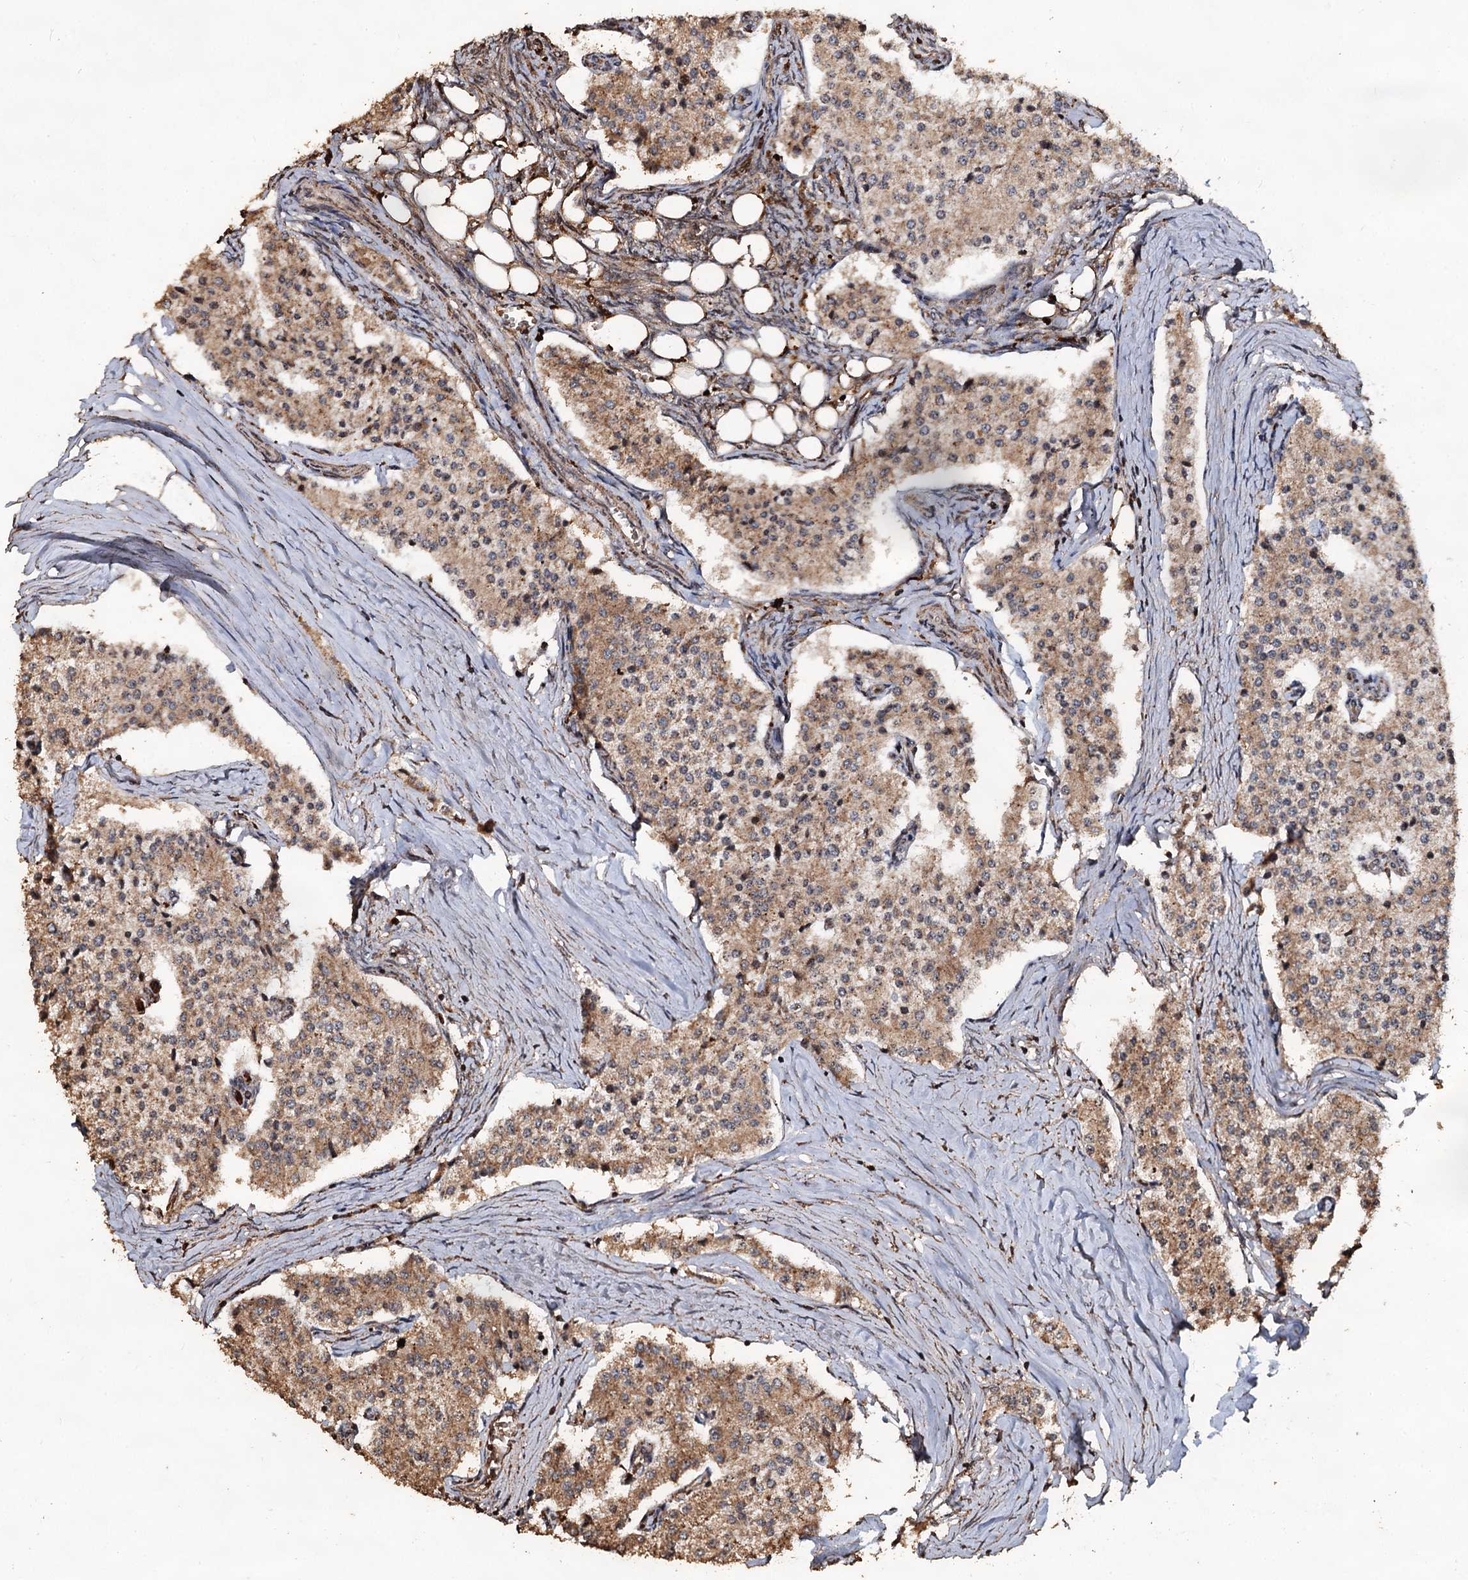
{"staining": {"intensity": "moderate", "quantity": ">75%", "location": "cytoplasmic/membranous"}, "tissue": "carcinoid", "cell_type": "Tumor cells", "image_type": "cancer", "snomed": [{"axis": "morphology", "description": "Carcinoid, malignant, NOS"}, {"axis": "topography", "description": "Colon"}], "caption": "Carcinoid stained with a brown dye exhibits moderate cytoplasmic/membranous positive positivity in approximately >75% of tumor cells.", "gene": "NOTCH2NLA", "patient": {"sex": "female", "age": 52}}